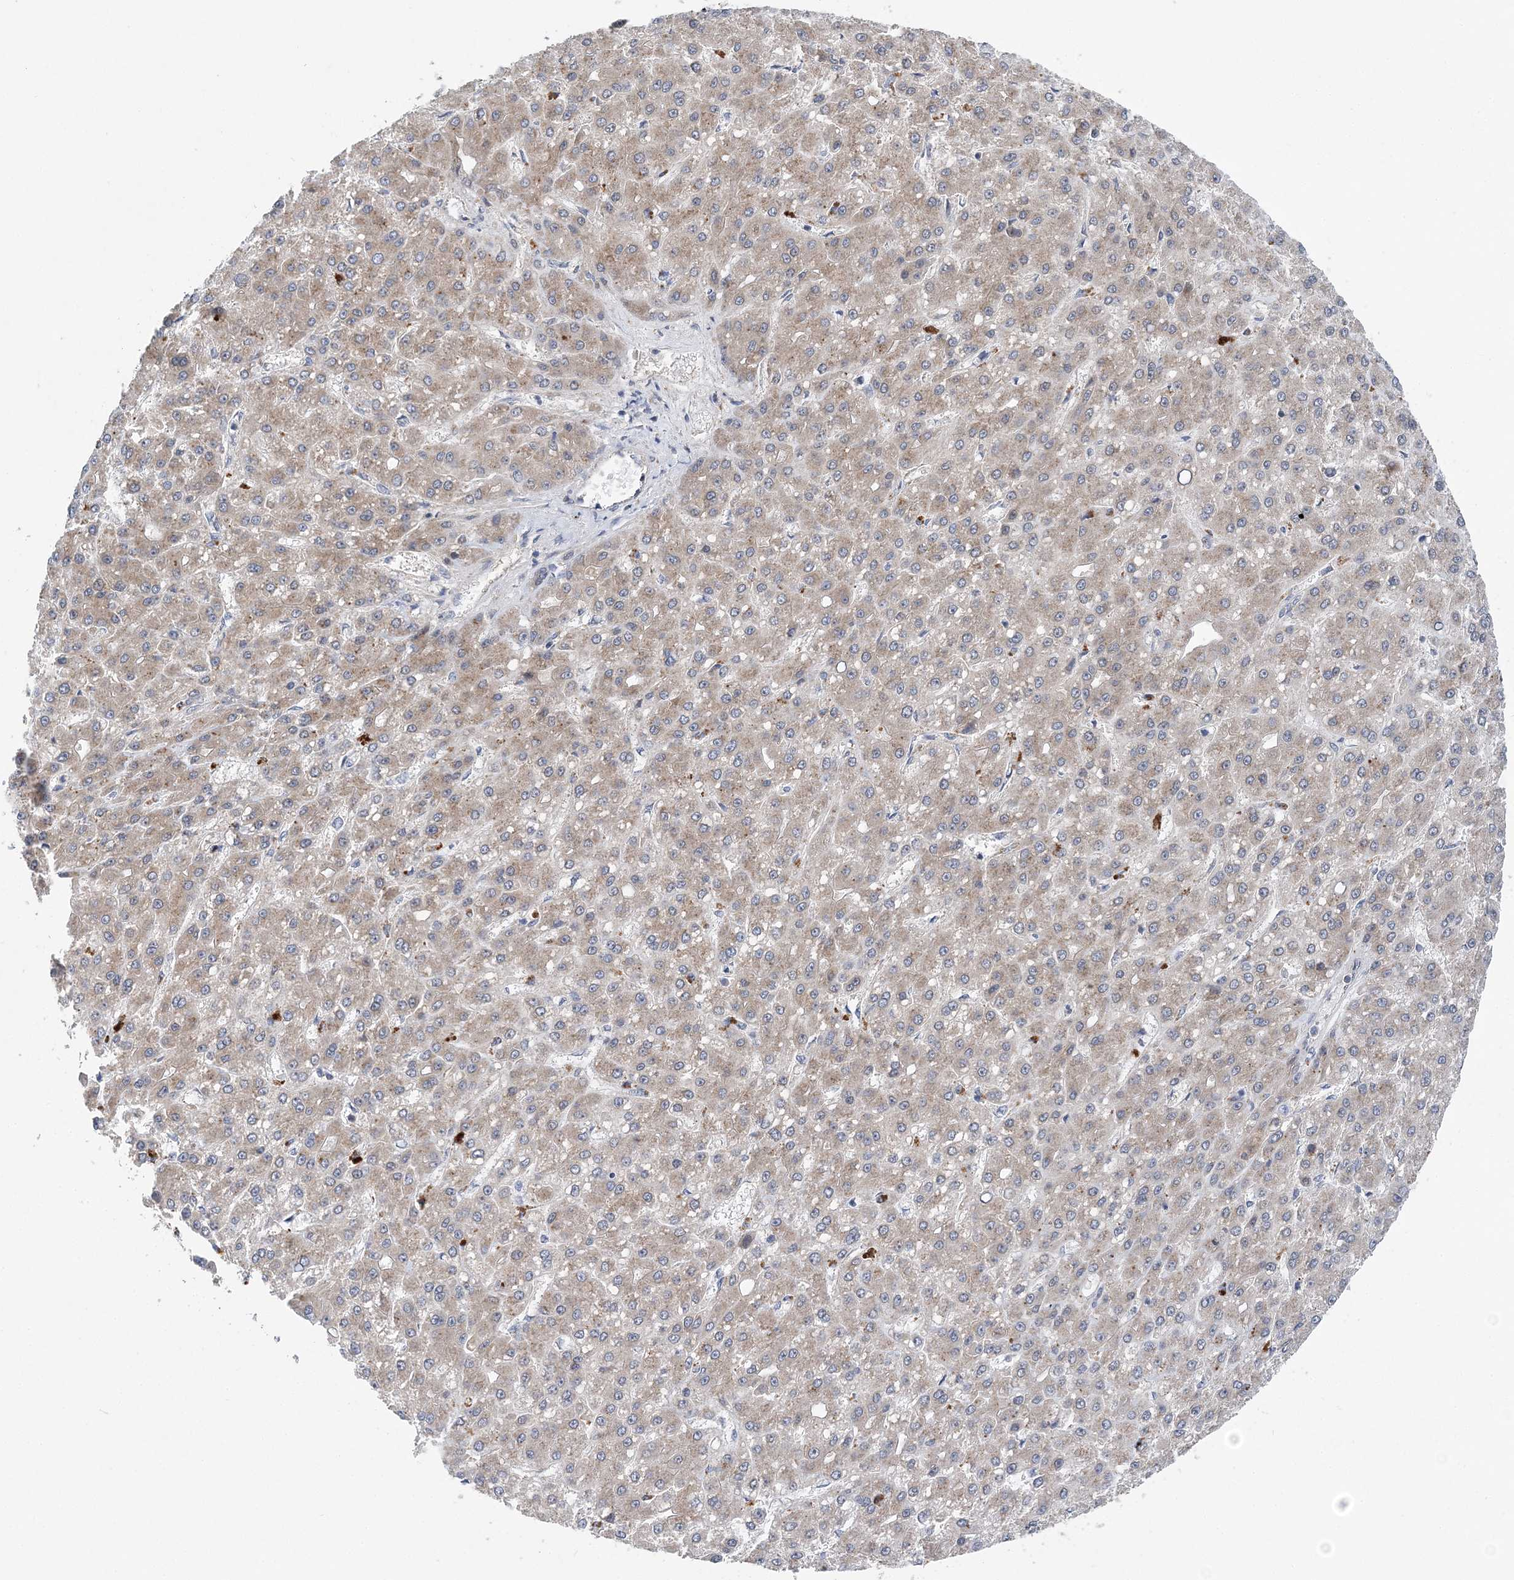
{"staining": {"intensity": "weak", "quantity": ">75%", "location": "cytoplasmic/membranous"}, "tissue": "liver cancer", "cell_type": "Tumor cells", "image_type": "cancer", "snomed": [{"axis": "morphology", "description": "Carcinoma, Hepatocellular, NOS"}, {"axis": "topography", "description": "Liver"}], "caption": "IHC (DAB) staining of human liver cancer (hepatocellular carcinoma) reveals weak cytoplasmic/membranous protein positivity in approximately >75% of tumor cells.", "gene": "COPE", "patient": {"sex": "male", "age": 67}}